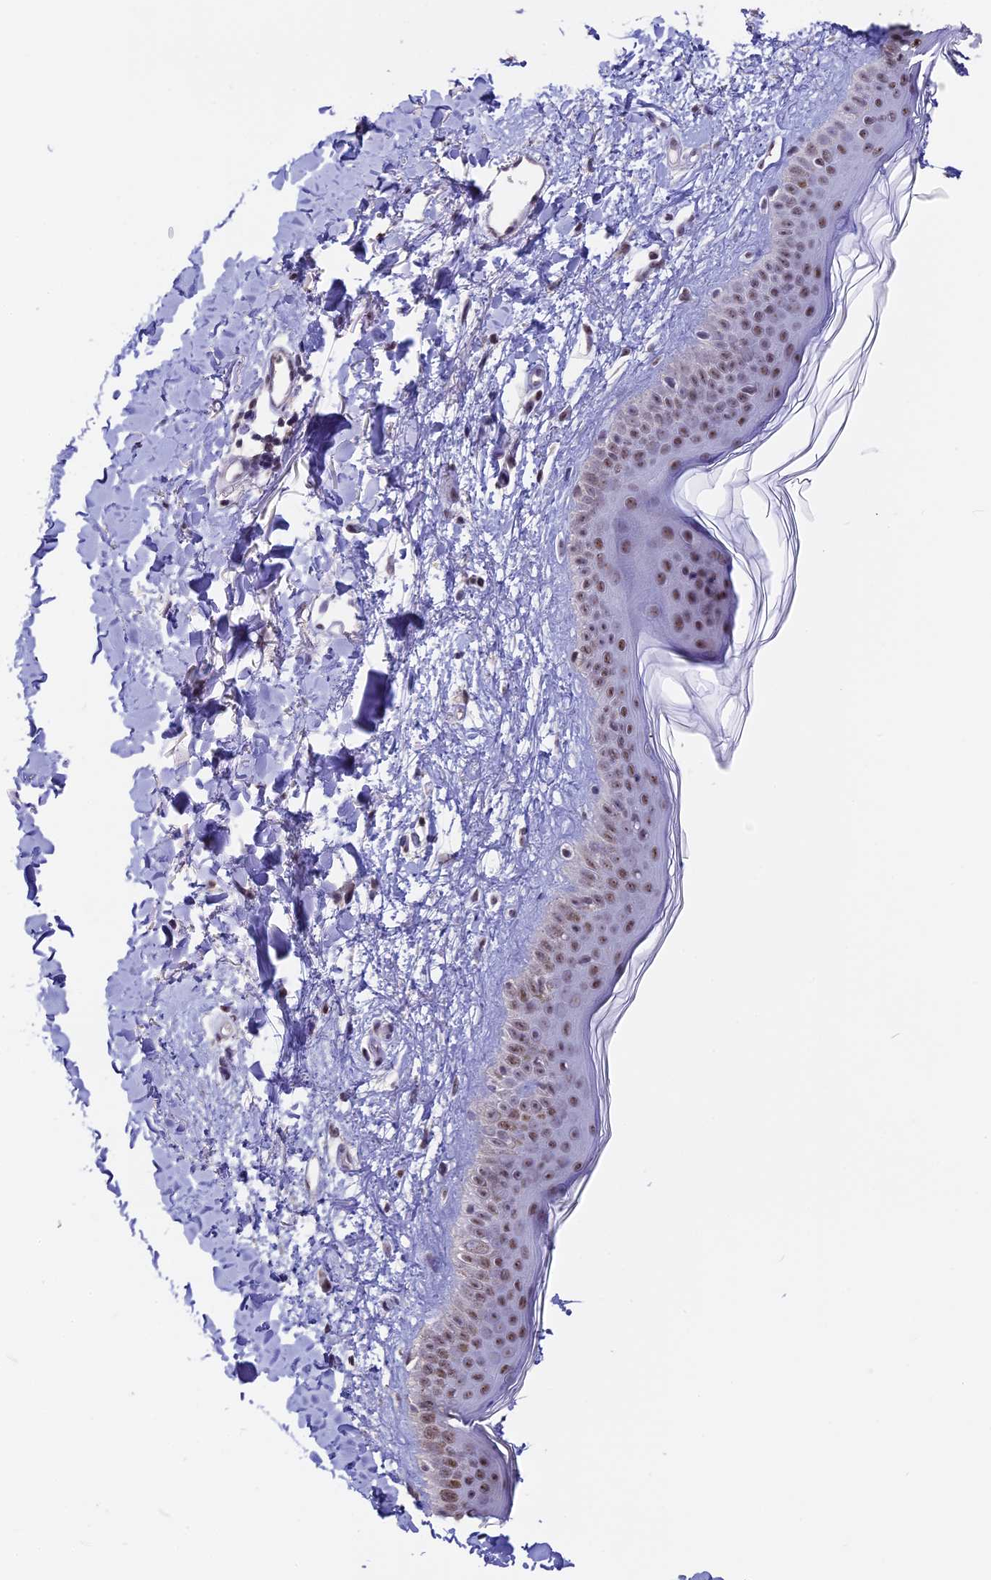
{"staining": {"intensity": "weak", "quantity": "25%-75%", "location": "nuclear"}, "tissue": "skin", "cell_type": "Fibroblasts", "image_type": "normal", "snomed": [{"axis": "morphology", "description": "Normal tissue, NOS"}, {"axis": "topography", "description": "Skin"}], "caption": "Skin stained for a protein demonstrates weak nuclear positivity in fibroblasts.", "gene": "SETD2", "patient": {"sex": "female", "age": 58}}